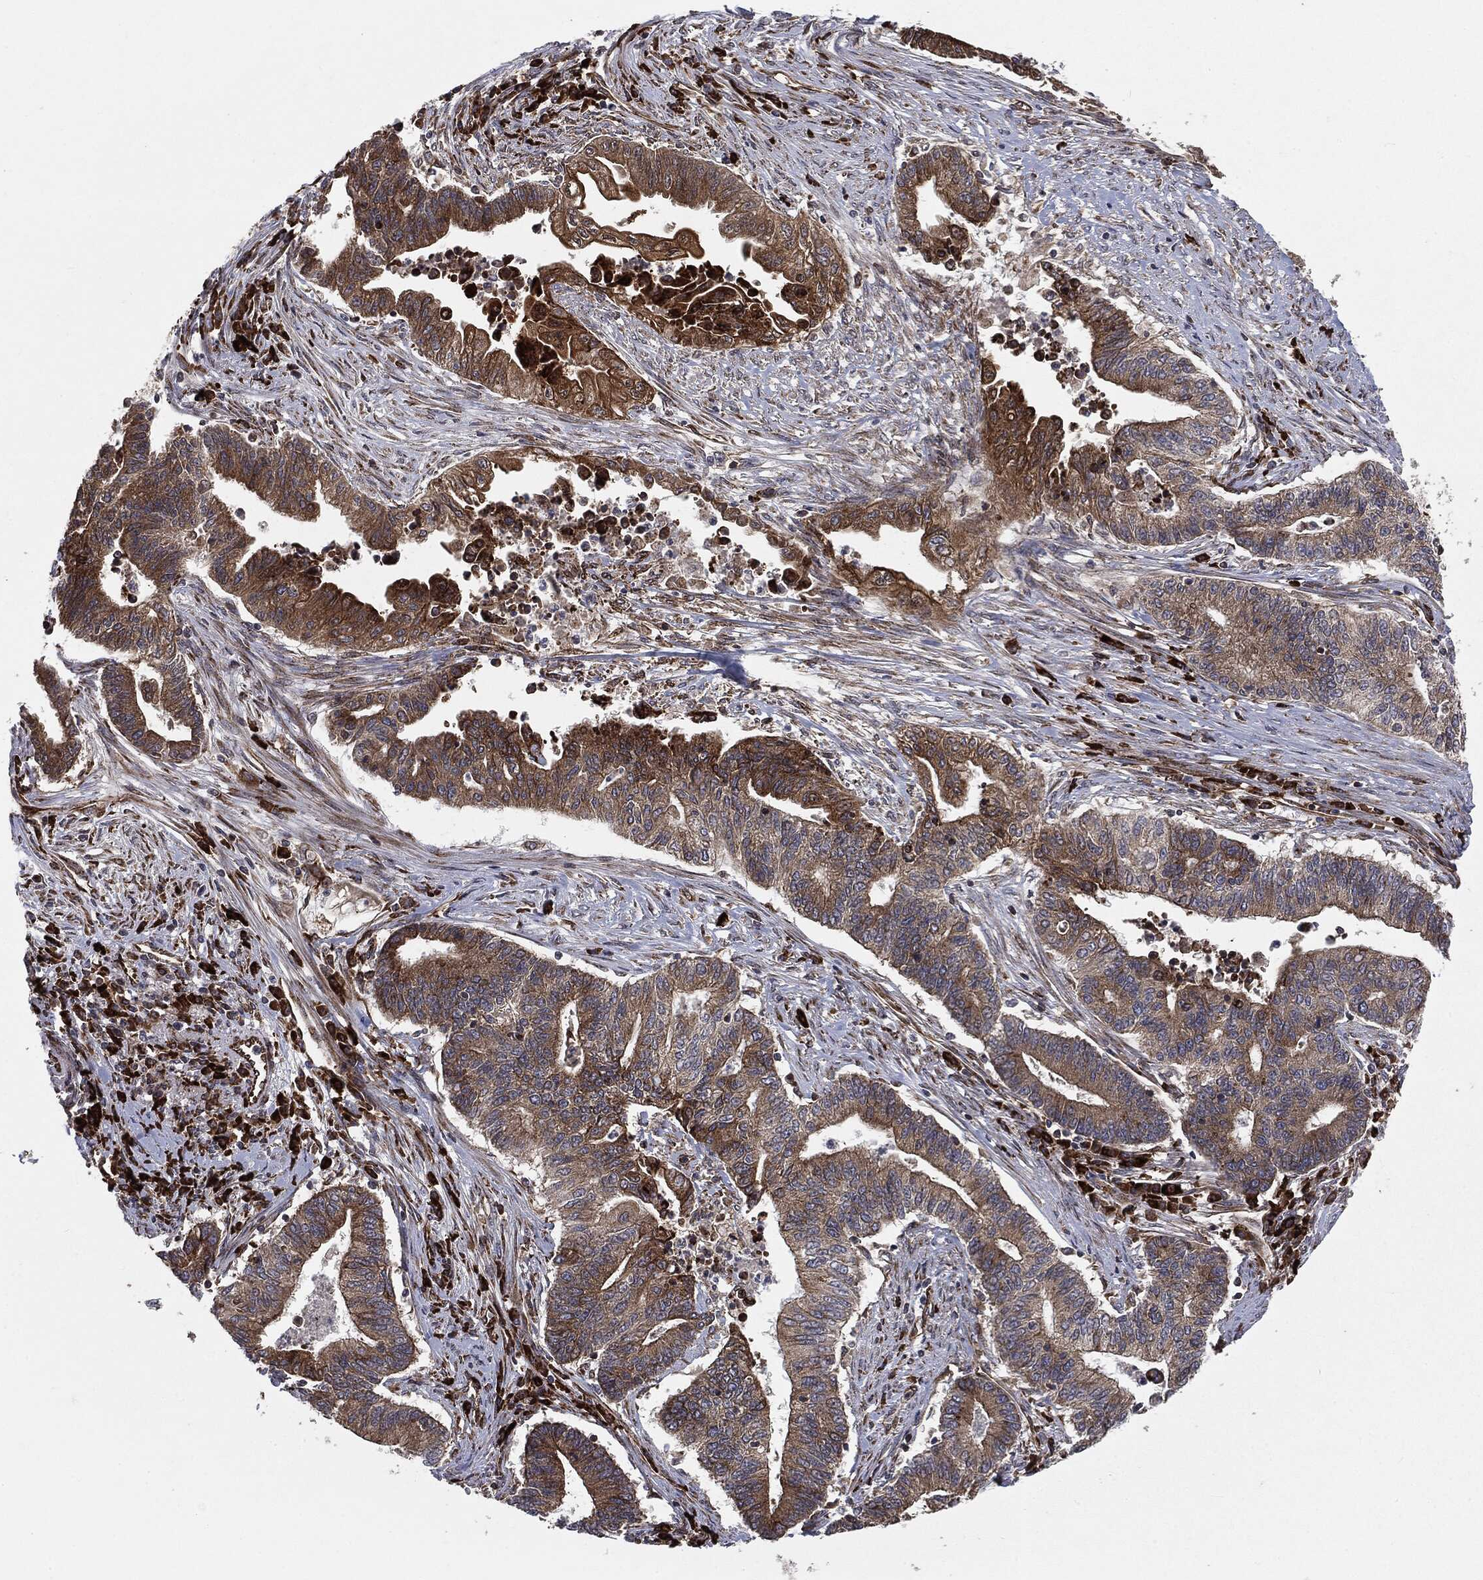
{"staining": {"intensity": "strong", "quantity": "<25%", "location": "cytoplasmic/membranous"}, "tissue": "endometrial cancer", "cell_type": "Tumor cells", "image_type": "cancer", "snomed": [{"axis": "morphology", "description": "Adenocarcinoma, NOS"}, {"axis": "topography", "description": "Uterus"}, {"axis": "topography", "description": "Endometrium"}], "caption": "The photomicrograph reveals staining of adenocarcinoma (endometrial), revealing strong cytoplasmic/membranous protein positivity (brown color) within tumor cells.", "gene": "CYLD", "patient": {"sex": "female", "age": 54}}